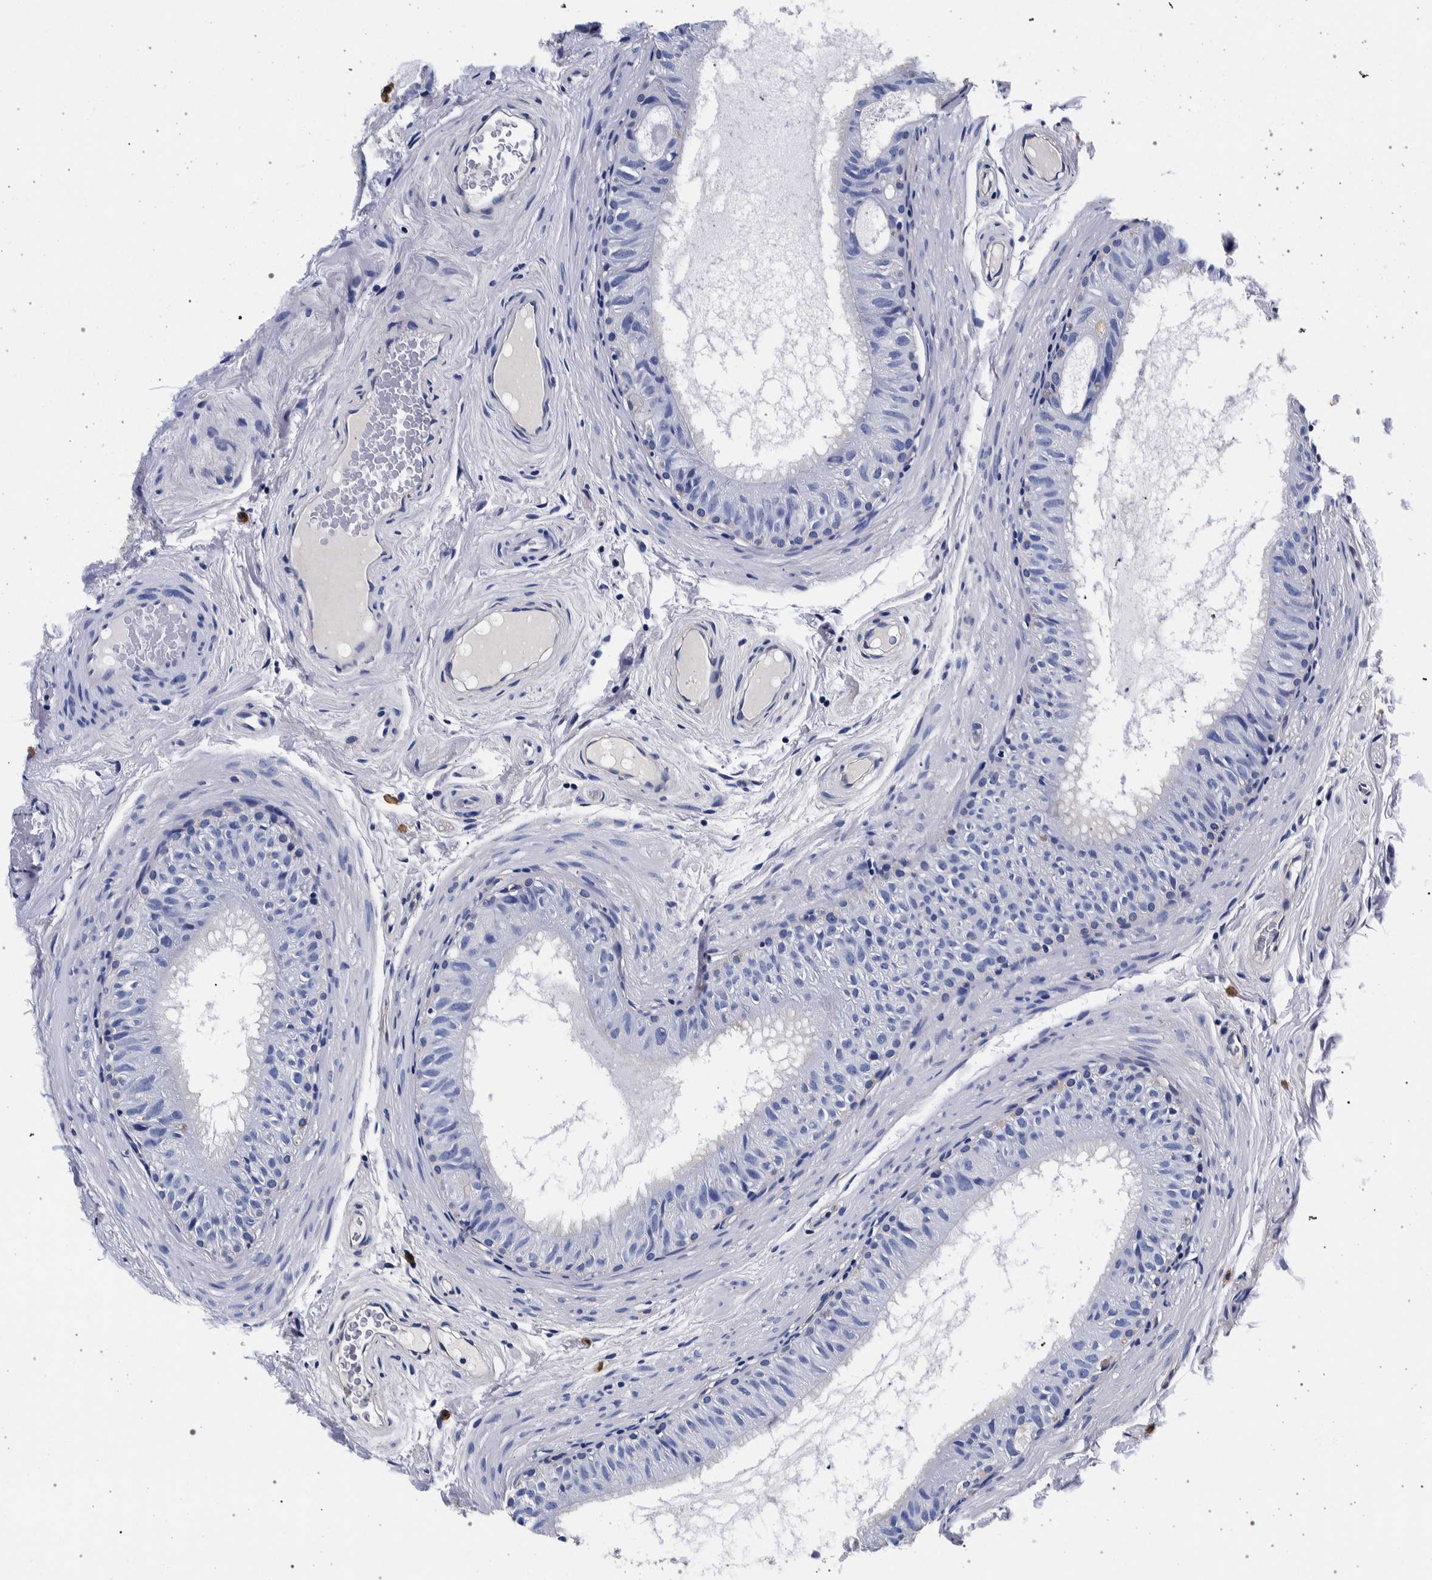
{"staining": {"intensity": "negative", "quantity": "none", "location": "none"}, "tissue": "epididymis", "cell_type": "Glandular cells", "image_type": "normal", "snomed": [{"axis": "morphology", "description": "Normal tissue, NOS"}, {"axis": "topography", "description": "Epididymis"}], "caption": "High magnification brightfield microscopy of benign epididymis stained with DAB (brown) and counterstained with hematoxylin (blue): glandular cells show no significant staining. (DAB IHC visualized using brightfield microscopy, high magnification).", "gene": "NIBAN2", "patient": {"sex": "male", "age": 34}}